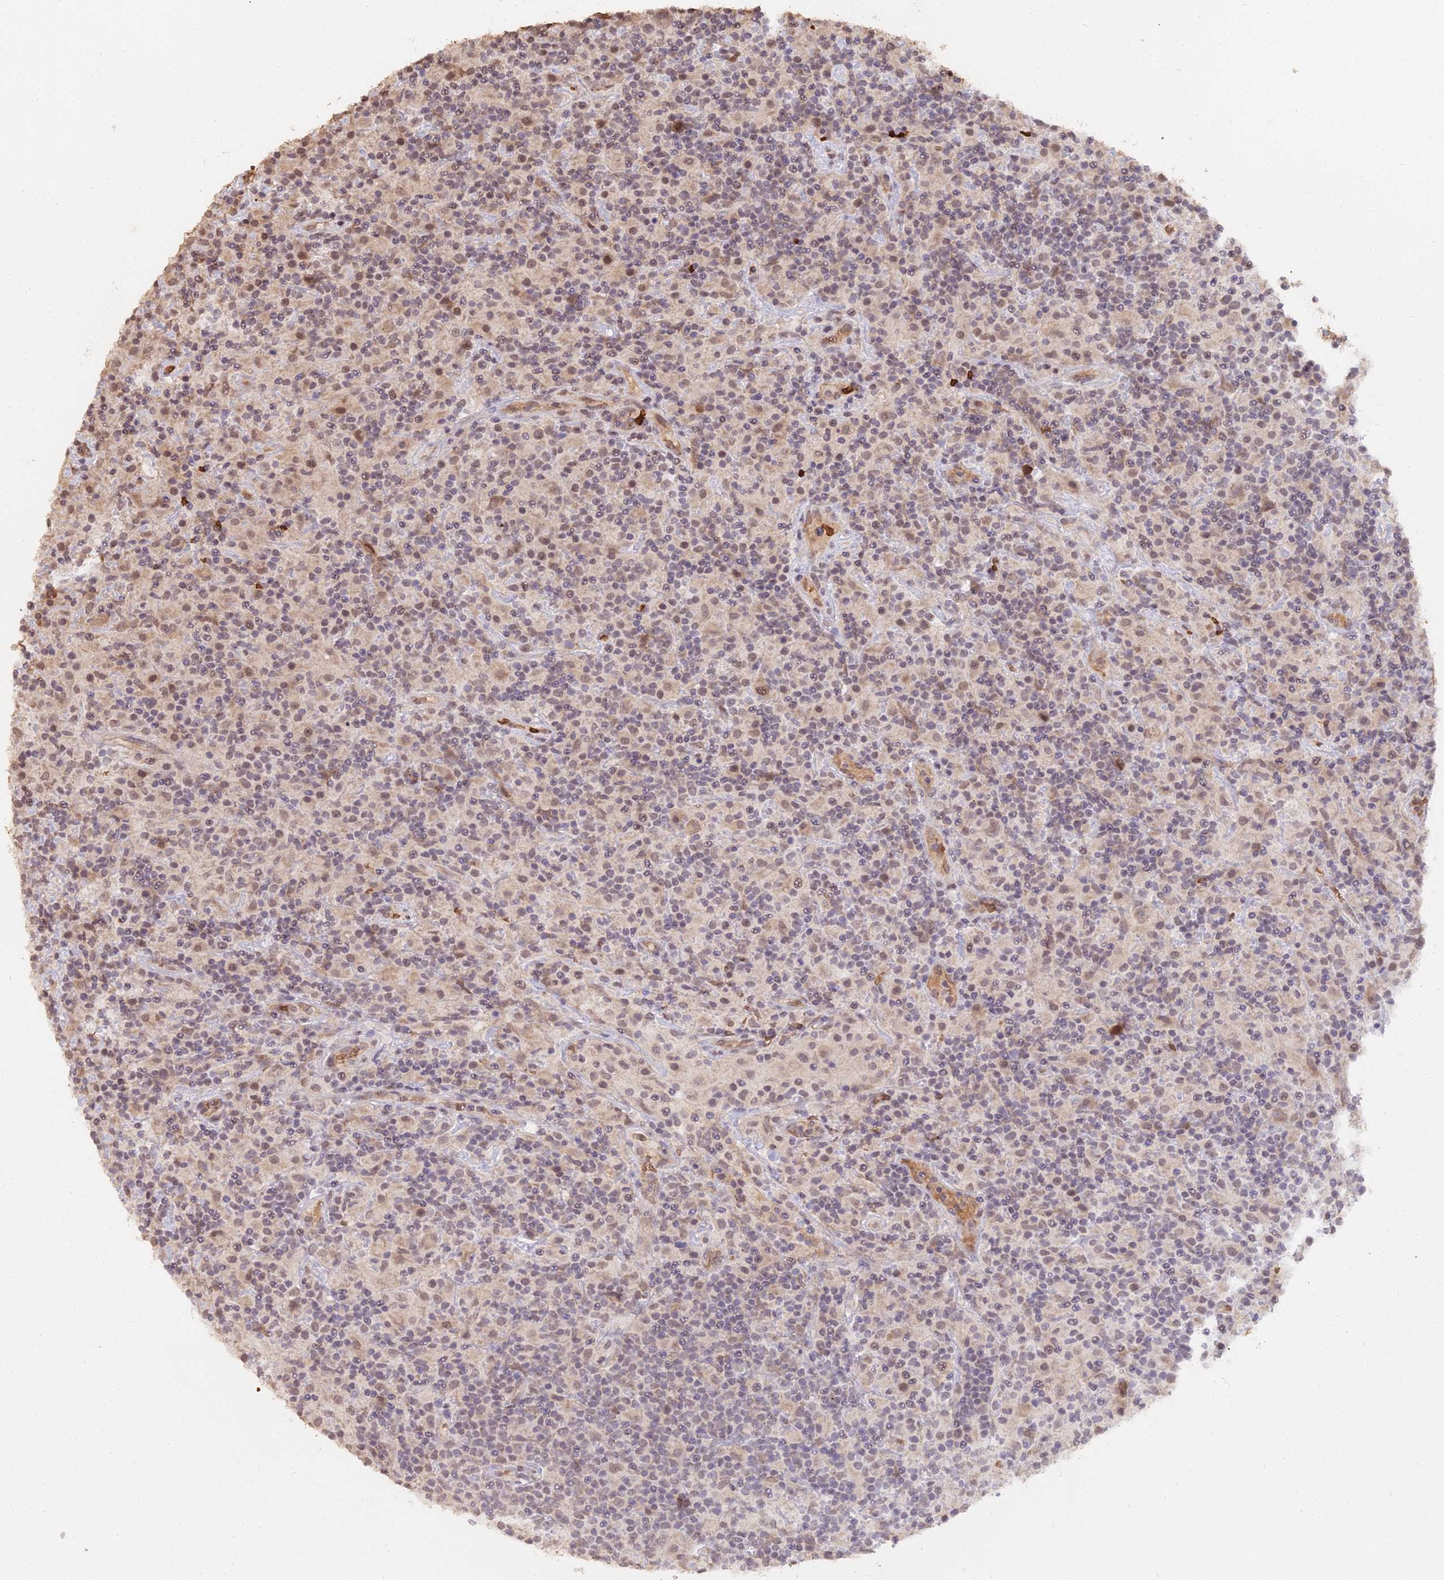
{"staining": {"intensity": "weak", "quantity": ">75%", "location": "nuclear"}, "tissue": "lymphoma", "cell_type": "Tumor cells", "image_type": "cancer", "snomed": [{"axis": "morphology", "description": "Hodgkin's disease, NOS"}, {"axis": "topography", "description": "Lymph node"}], "caption": "Hodgkin's disease stained for a protein displays weak nuclear positivity in tumor cells. (DAB (3,3'-diaminobenzidine) IHC with brightfield microscopy, high magnification).", "gene": "ZDBF2", "patient": {"sex": "male", "age": 70}}